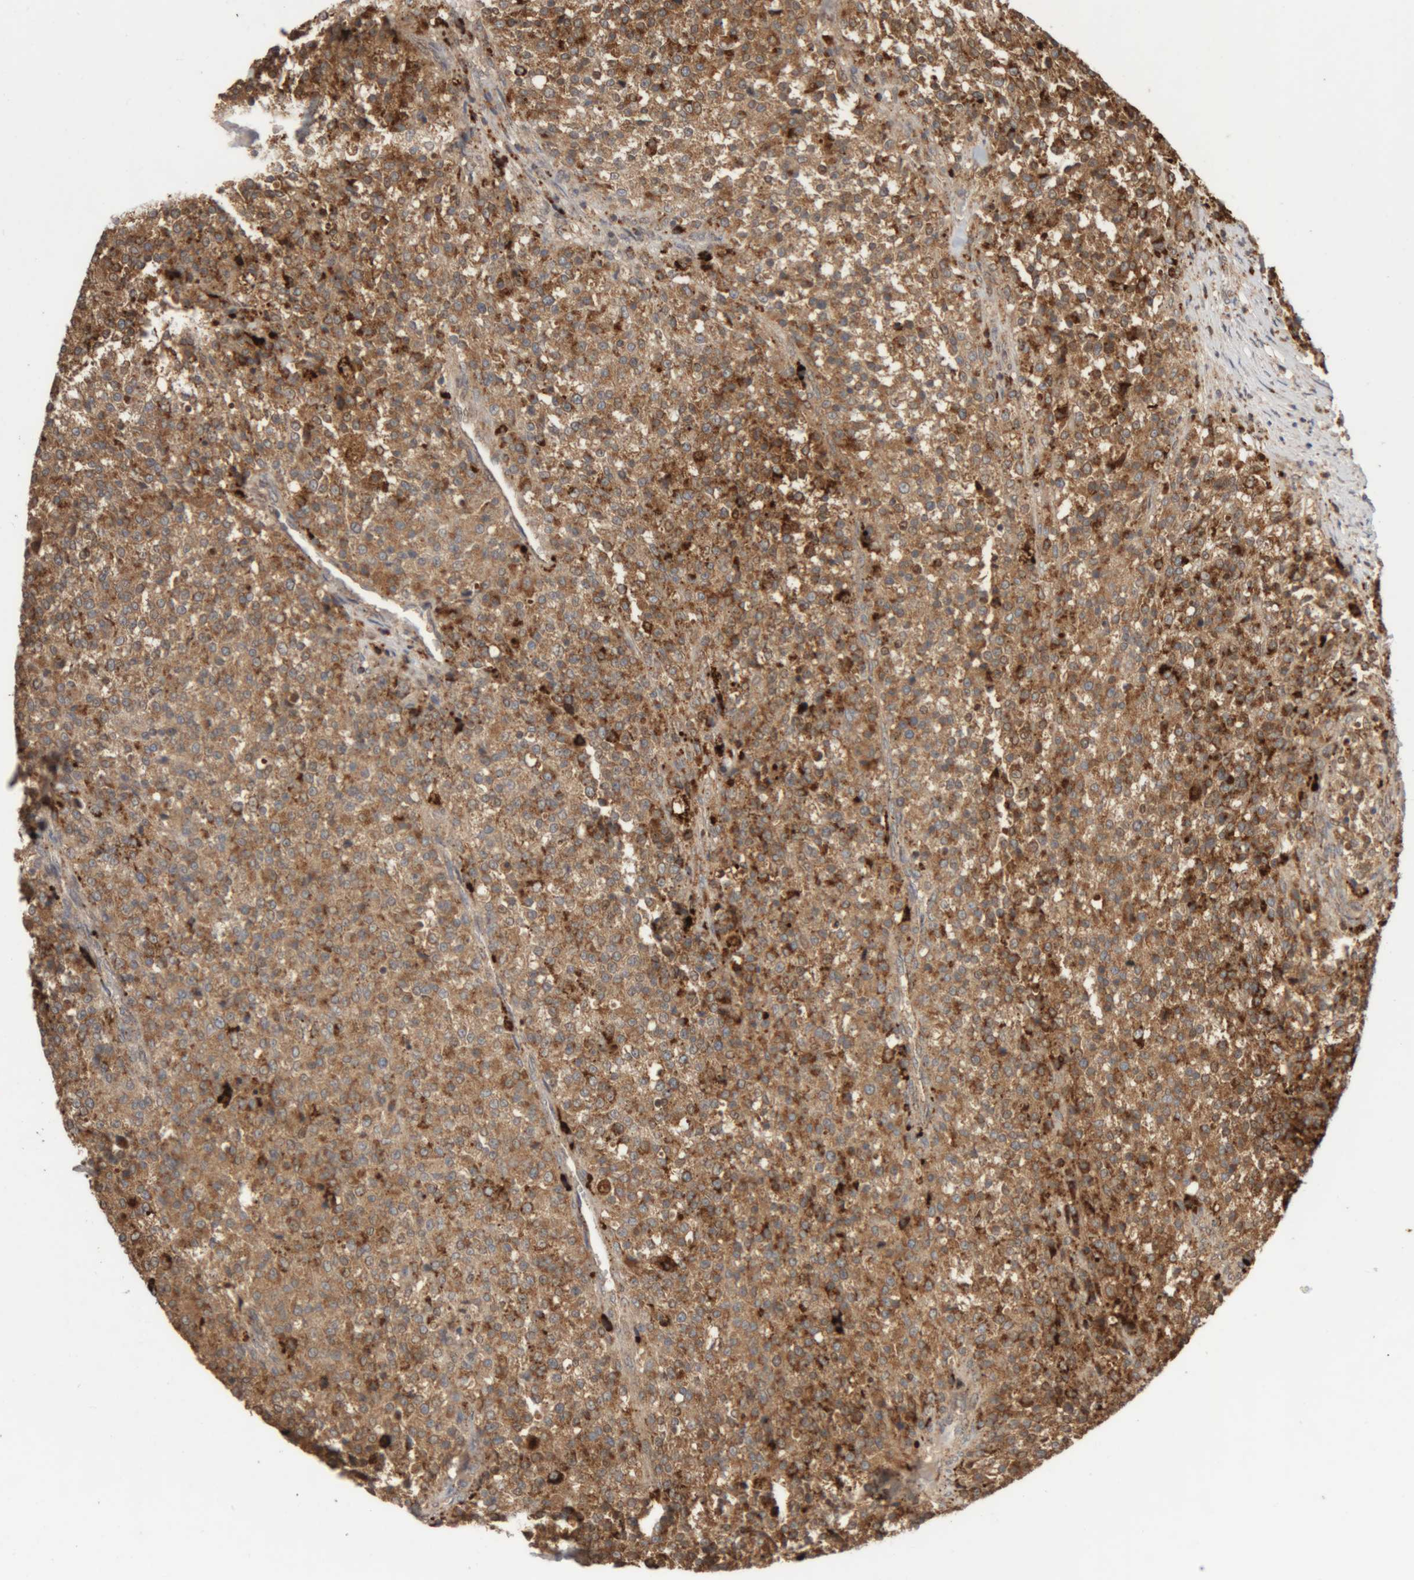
{"staining": {"intensity": "moderate", "quantity": ">75%", "location": "cytoplasmic/membranous"}, "tissue": "testis cancer", "cell_type": "Tumor cells", "image_type": "cancer", "snomed": [{"axis": "morphology", "description": "Seminoma, NOS"}, {"axis": "topography", "description": "Testis"}], "caption": "Immunohistochemical staining of testis cancer (seminoma) displays medium levels of moderate cytoplasmic/membranous expression in approximately >75% of tumor cells.", "gene": "ARSA", "patient": {"sex": "male", "age": 59}}